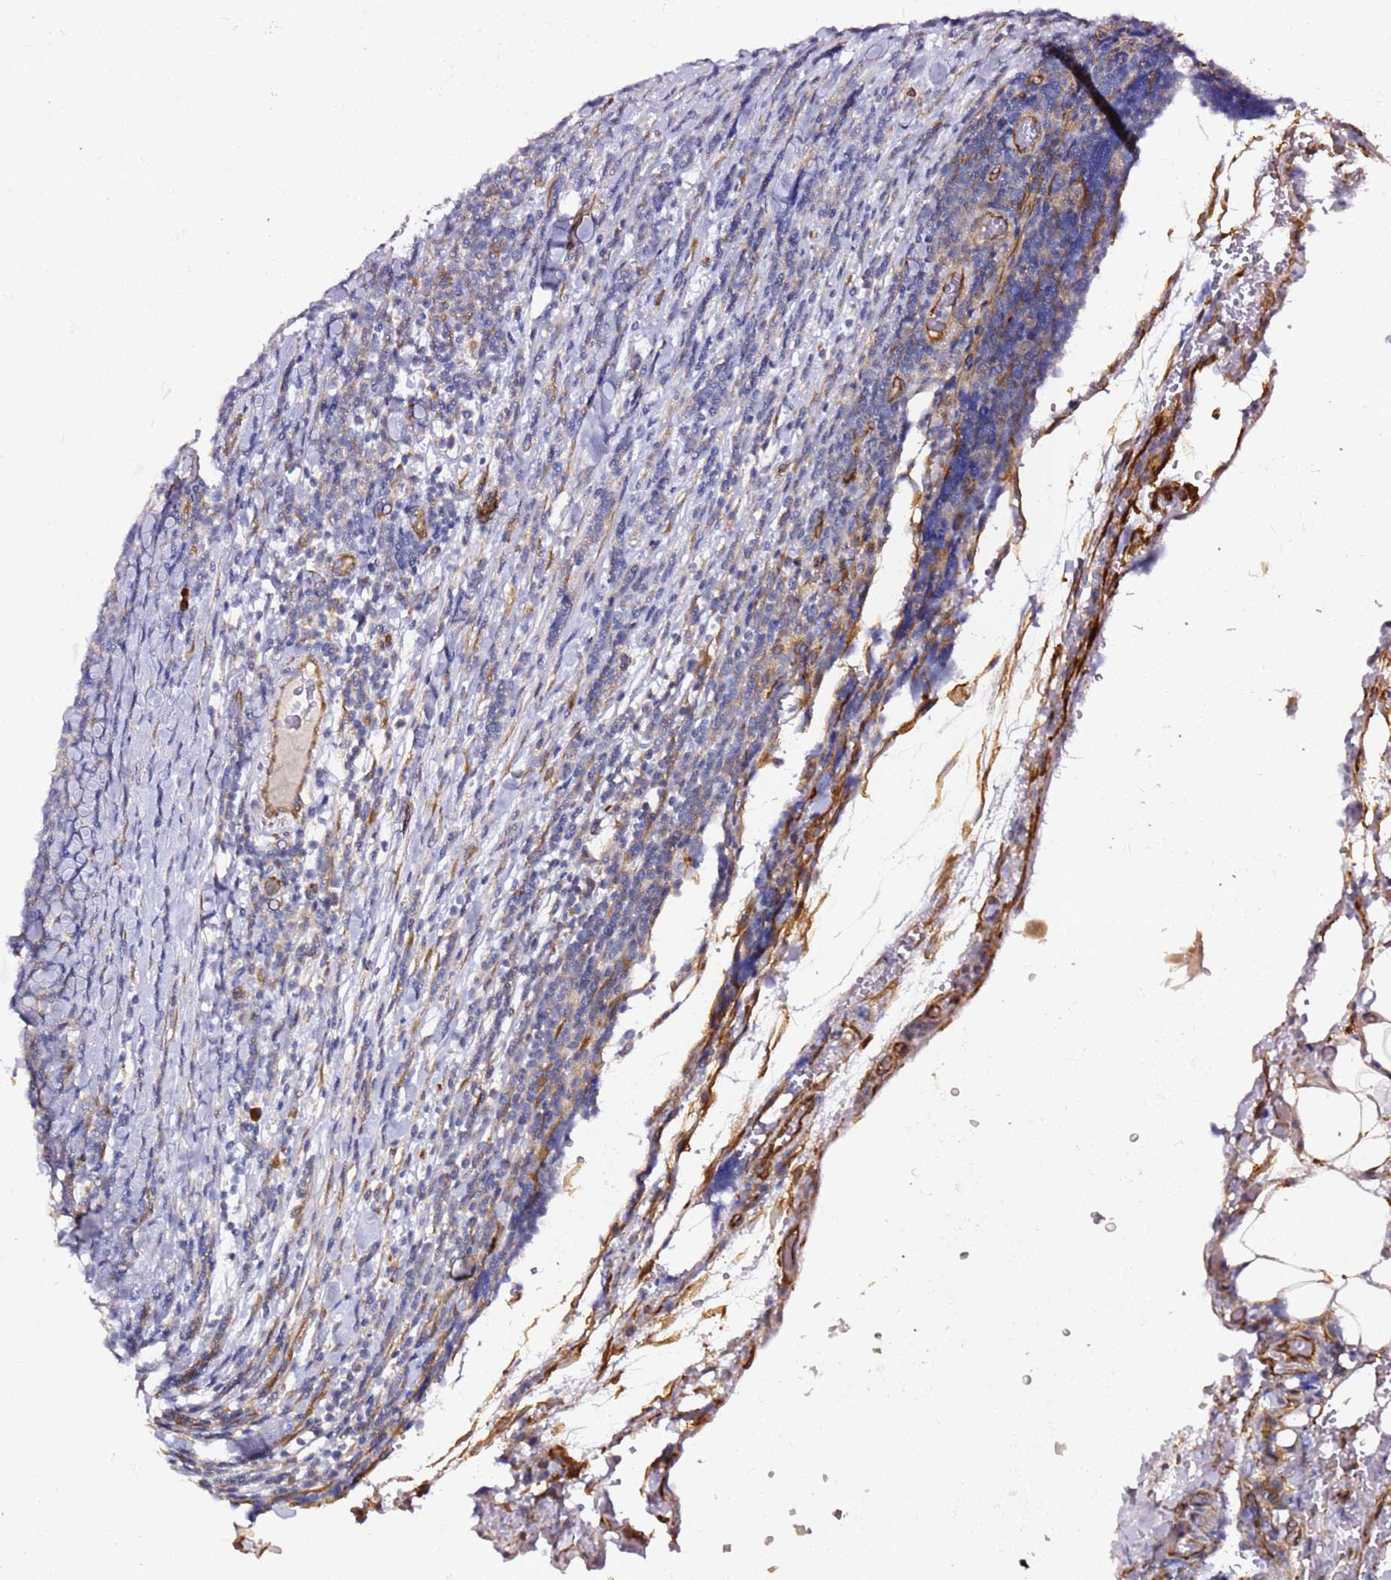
{"staining": {"intensity": "negative", "quantity": "none", "location": "none"}, "tissue": "lymphoma", "cell_type": "Tumor cells", "image_type": "cancer", "snomed": [{"axis": "morphology", "description": "Malignant lymphoma, non-Hodgkin's type, Low grade"}, {"axis": "topography", "description": "Lymph node"}], "caption": "Human lymphoma stained for a protein using immunohistochemistry exhibits no staining in tumor cells.", "gene": "KIF7", "patient": {"sex": "male", "age": 66}}